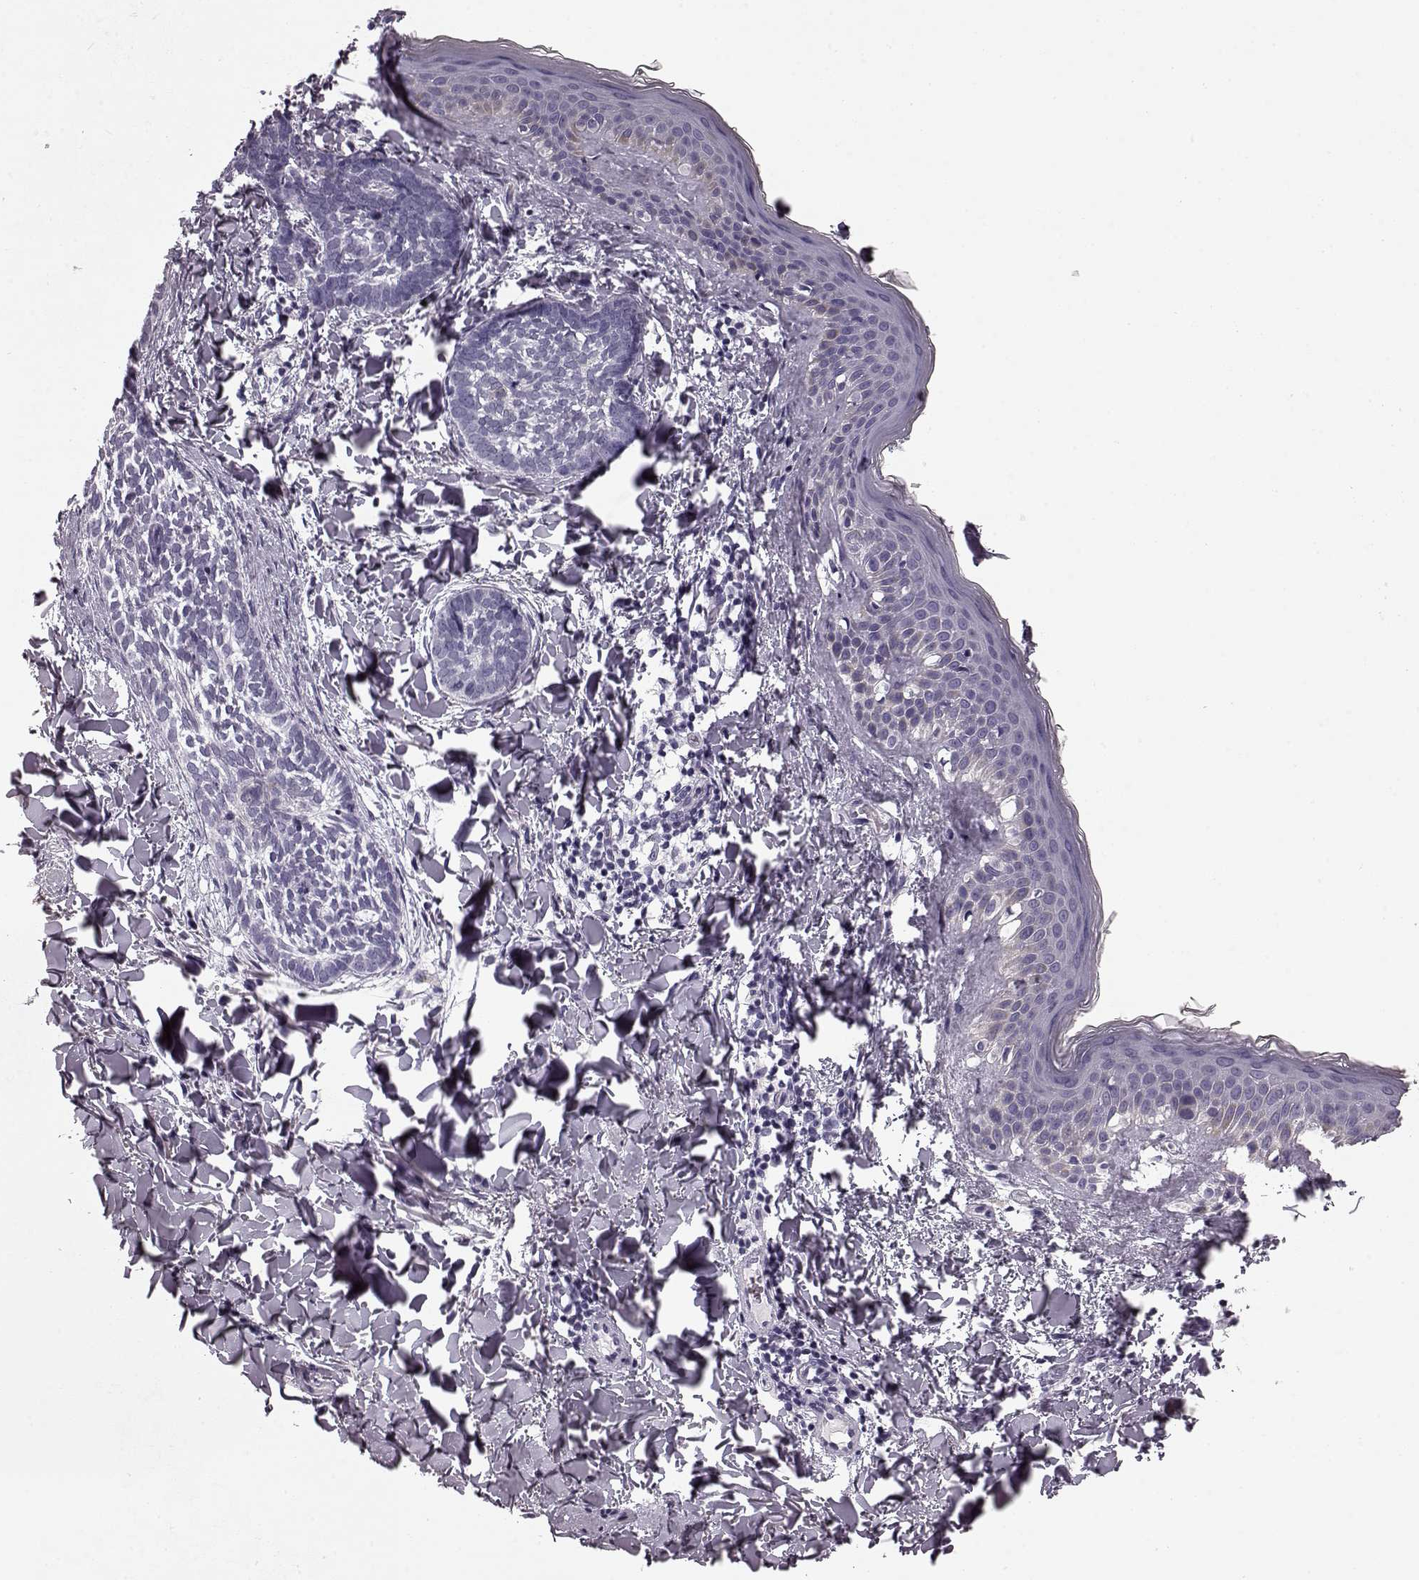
{"staining": {"intensity": "negative", "quantity": "none", "location": "none"}, "tissue": "skin cancer", "cell_type": "Tumor cells", "image_type": "cancer", "snomed": [{"axis": "morphology", "description": "Normal tissue, NOS"}, {"axis": "morphology", "description": "Basal cell carcinoma"}, {"axis": "topography", "description": "Skin"}], "caption": "Protein analysis of skin cancer exhibits no significant expression in tumor cells.", "gene": "CST7", "patient": {"sex": "male", "age": 46}}